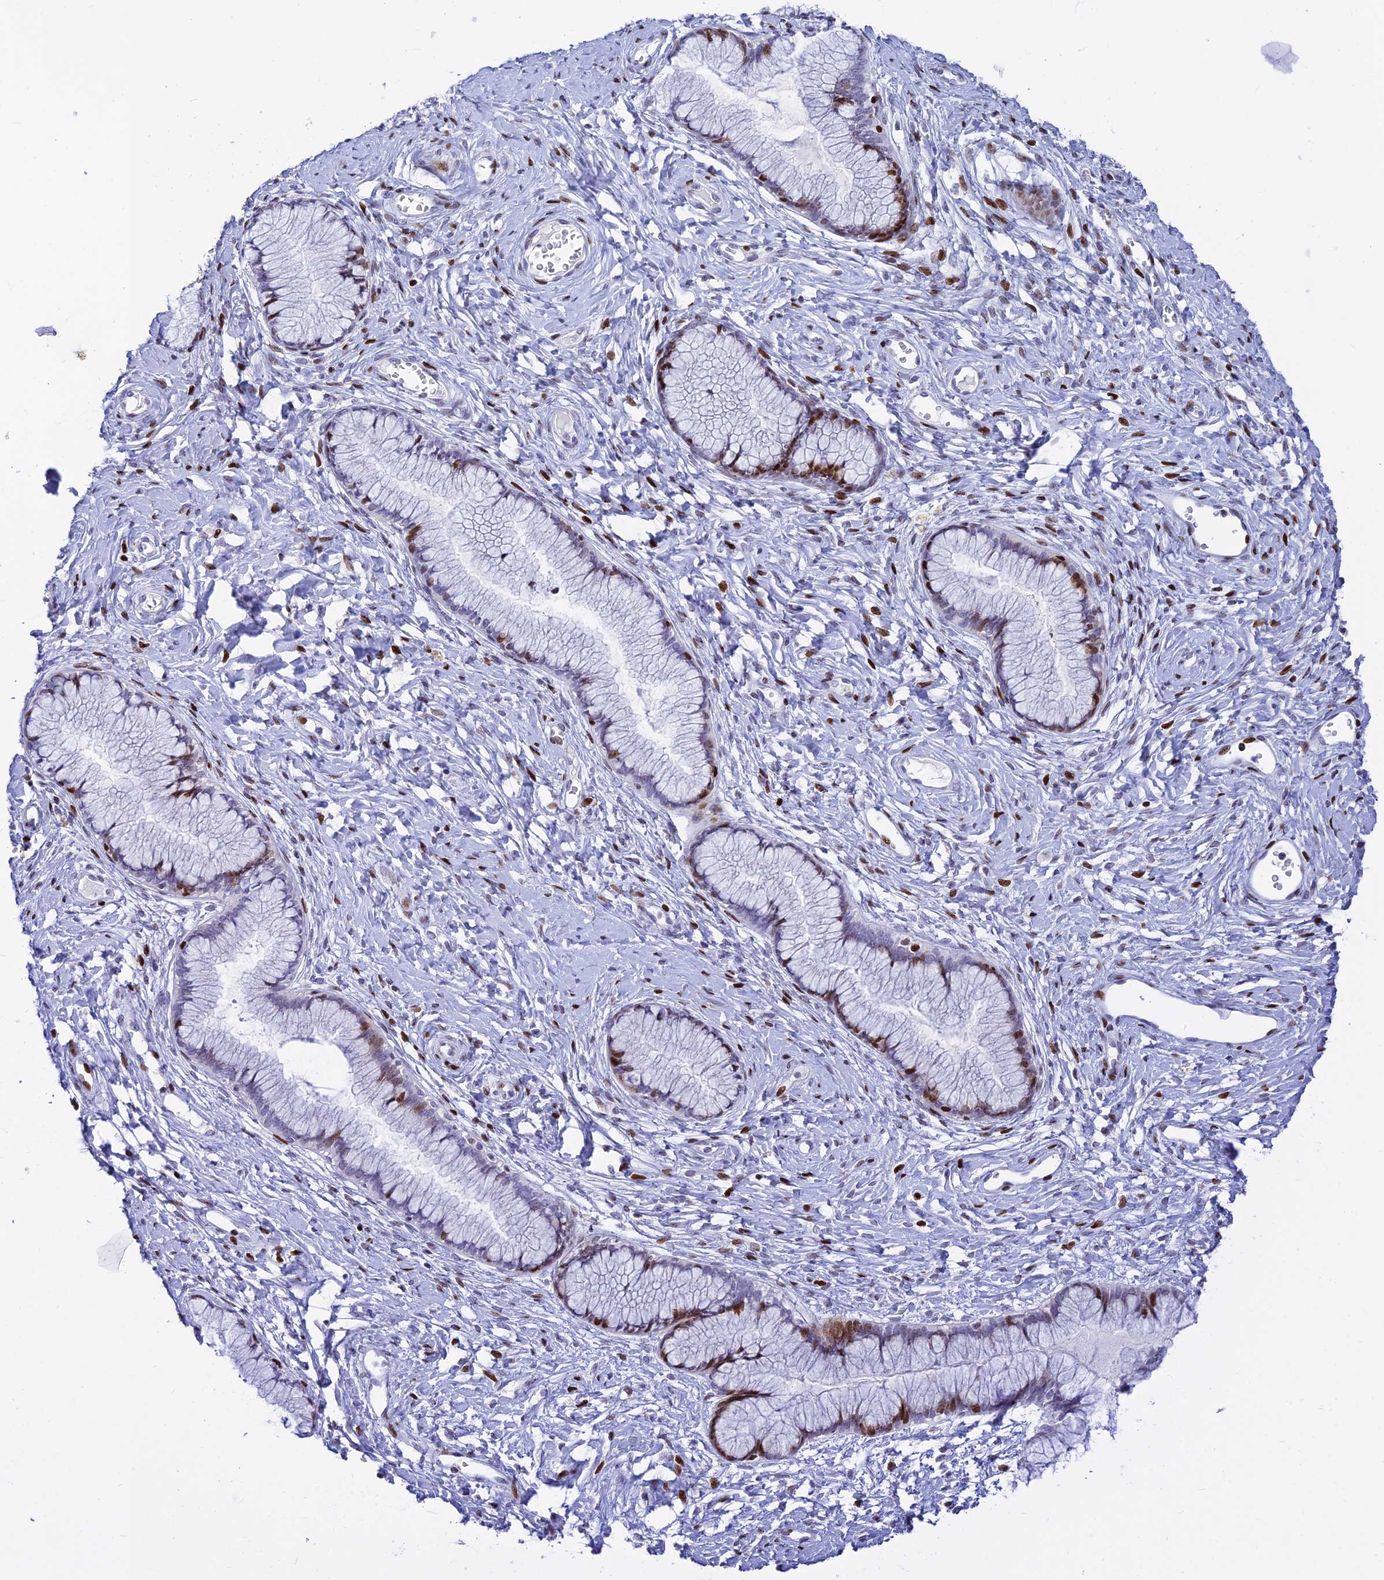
{"staining": {"intensity": "moderate", "quantity": "25%-75%", "location": "nuclear"}, "tissue": "cervix", "cell_type": "Glandular cells", "image_type": "normal", "snomed": [{"axis": "morphology", "description": "Normal tissue, NOS"}, {"axis": "topography", "description": "Cervix"}], "caption": "Immunohistochemical staining of unremarkable human cervix exhibits moderate nuclear protein expression in about 25%-75% of glandular cells. (DAB (3,3'-diaminobenzidine) IHC with brightfield microscopy, high magnification).", "gene": "PRPS1", "patient": {"sex": "female", "age": 42}}